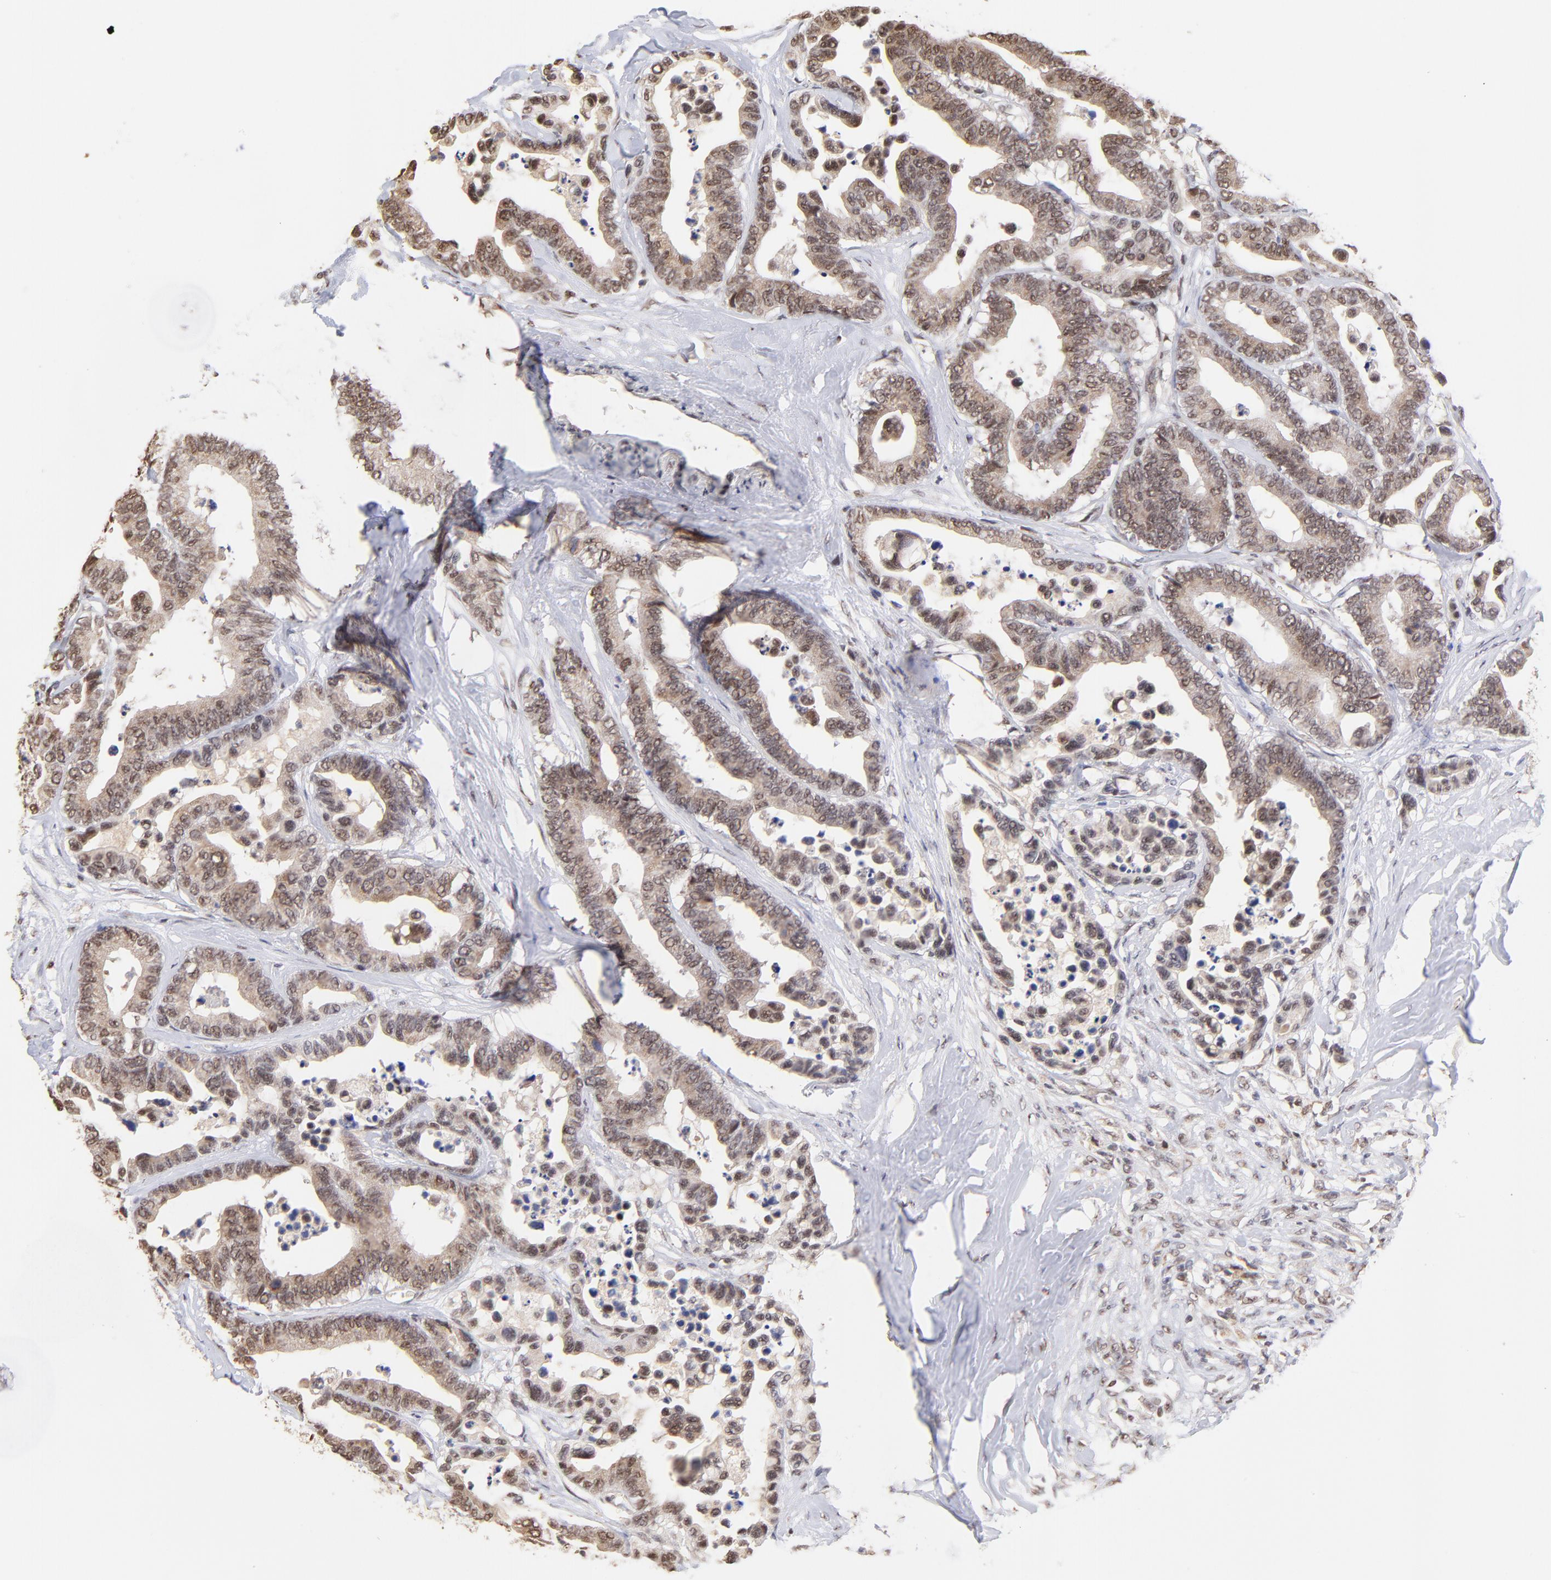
{"staining": {"intensity": "weak", "quantity": ">75%", "location": "cytoplasmic/membranous,nuclear"}, "tissue": "colorectal cancer", "cell_type": "Tumor cells", "image_type": "cancer", "snomed": [{"axis": "morphology", "description": "Adenocarcinoma, NOS"}, {"axis": "topography", "description": "Colon"}], "caption": "A high-resolution photomicrograph shows immunohistochemistry (IHC) staining of adenocarcinoma (colorectal), which exhibits weak cytoplasmic/membranous and nuclear expression in about >75% of tumor cells.", "gene": "ZNF670", "patient": {"sex": "male", "age": 82}}